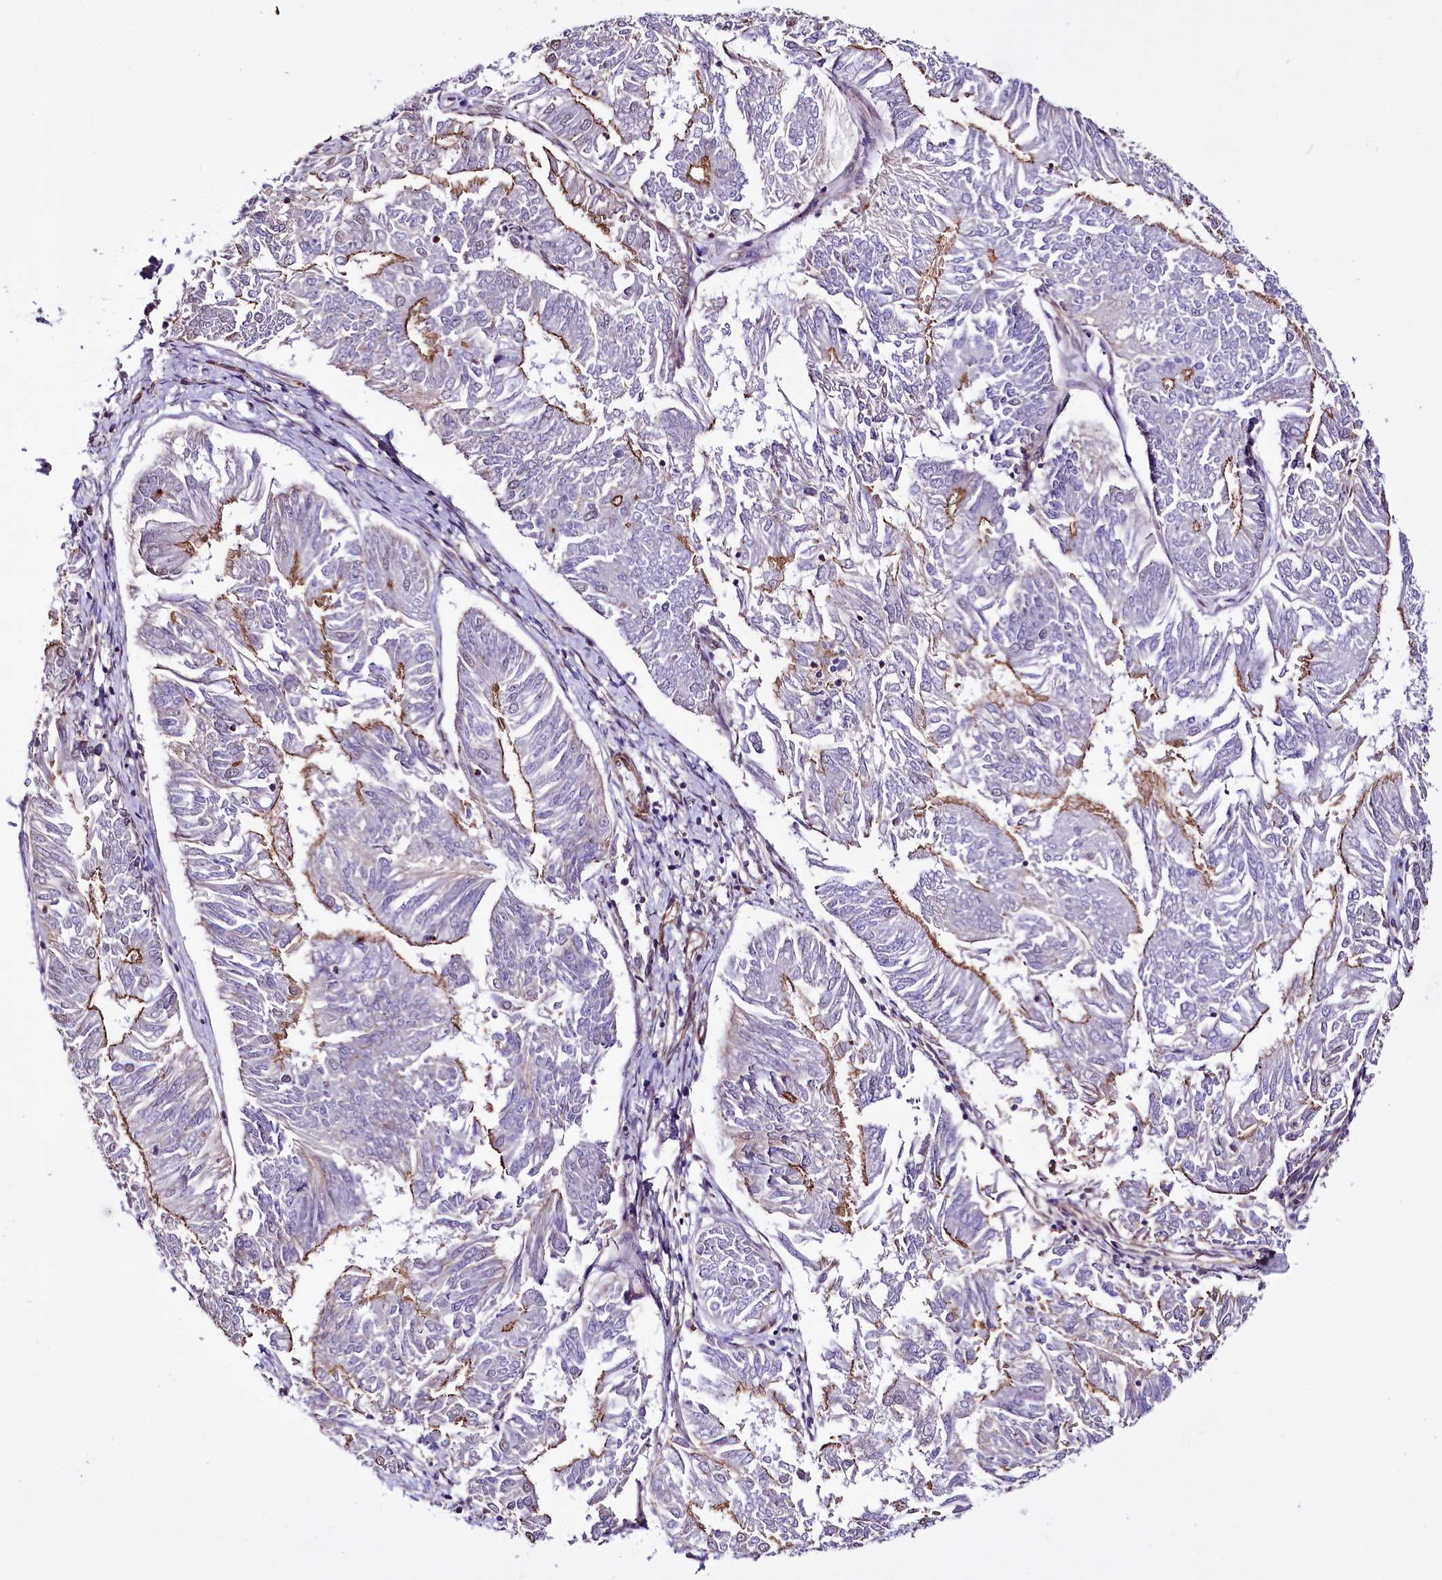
{"staining": {"intensity": "moderate", "quantity": "25%-75%", "location": "cytoplasmic/membranous"}, "tissue": "endometrial cancer", "cell_type": "Tumor cells", "image_type": "cancer", "snomed": [{"axis": "morphology", "description": "Adenocarcinoma, NOS"}, {"axis": "topography", "description": "Endometrium"}], "caption": "Endometrial adenocarcinoma was stained to show a protein in brown. There is medium levels of moderate cytoplasmic/membranous expression in approximately 25%-75% of tumor cells.", "gene": "ST7", "patient": {"sex": "female", "age": 58}}